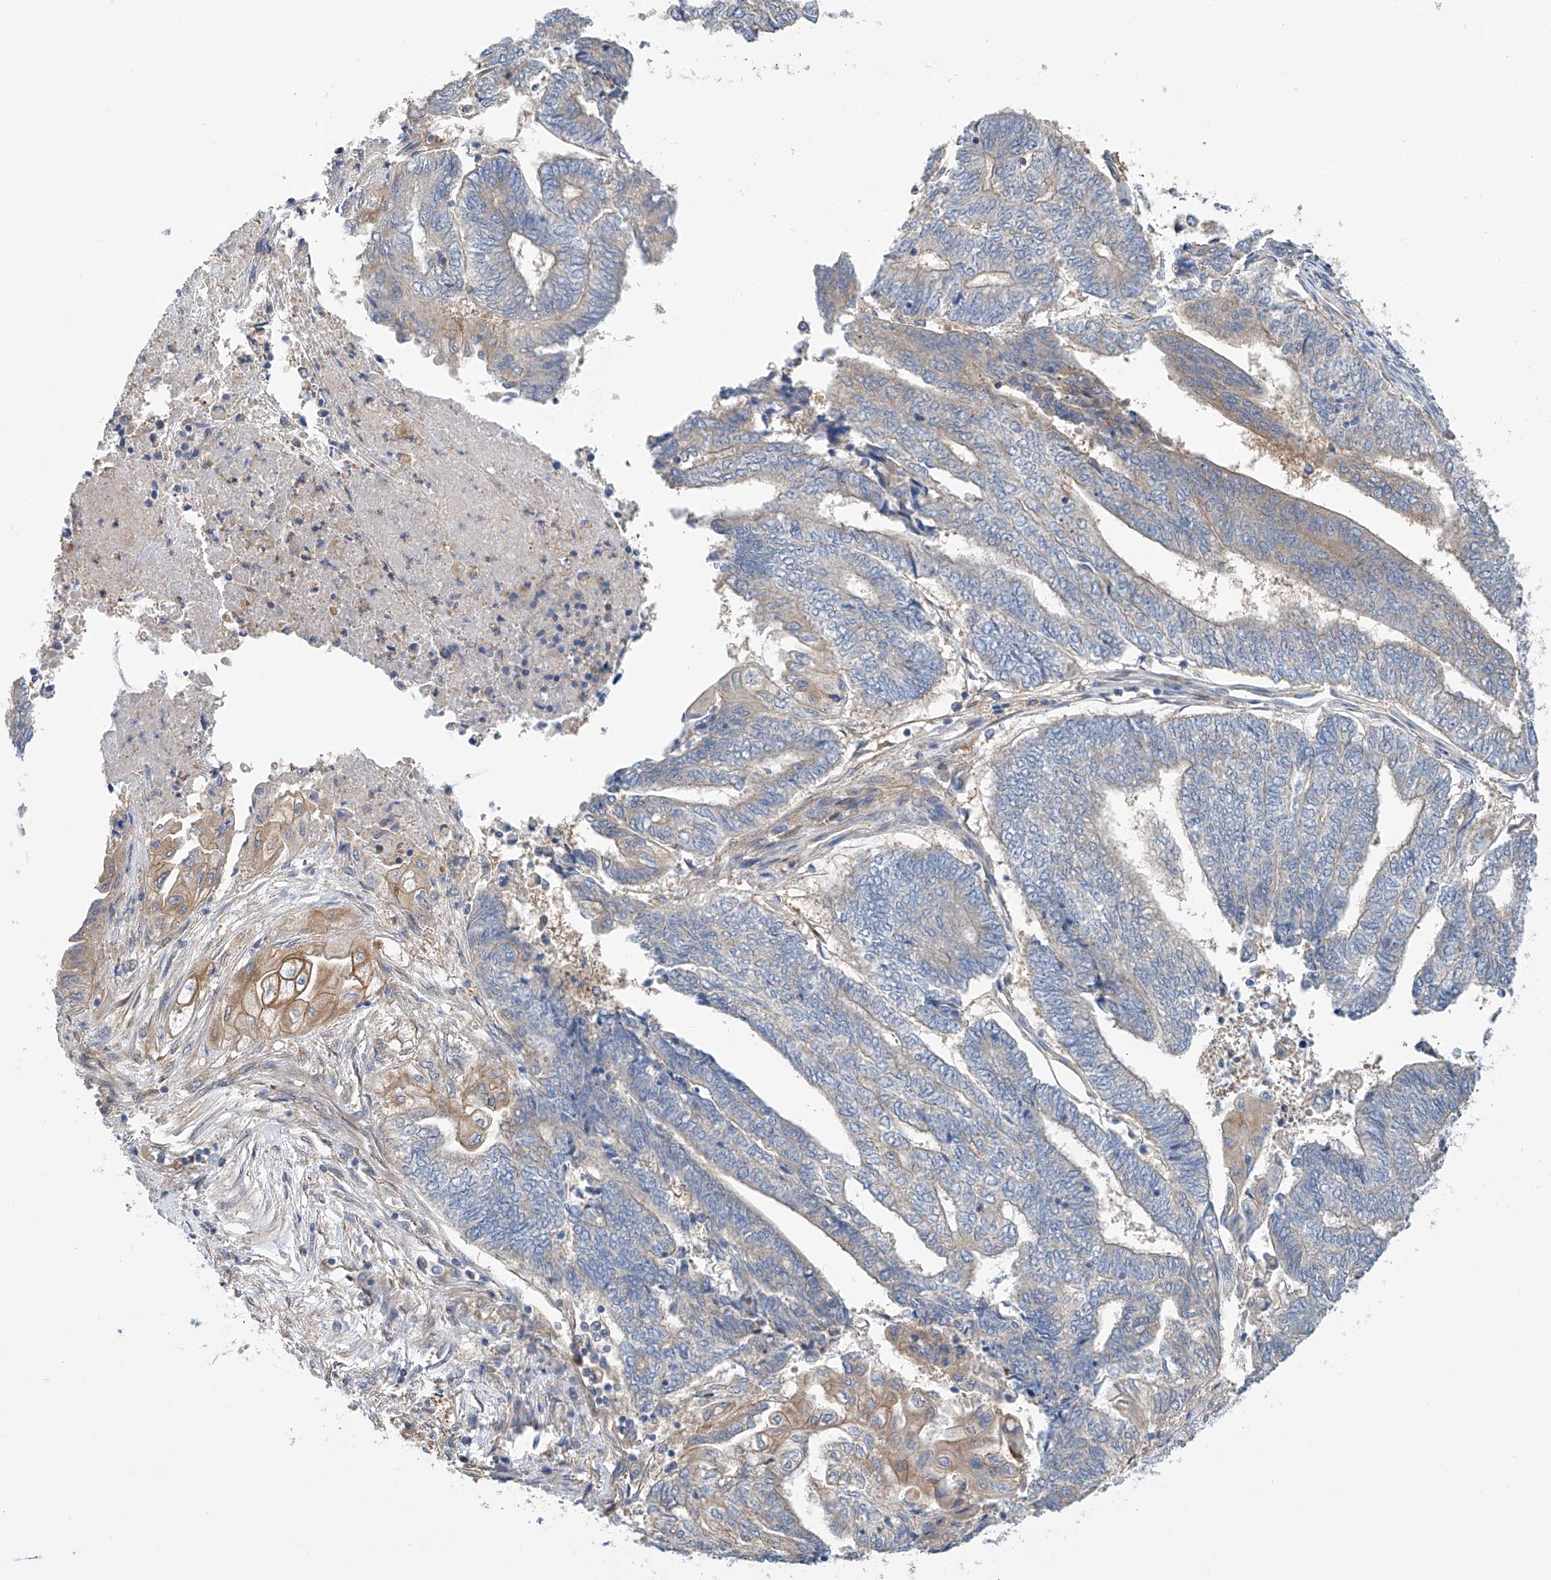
{"staining": {"intensity": "weak", "quantity": "<25%", "location": "cytoplasmic/membranous"}, "tissue": "endometrial cancer", "cell_type": "Tumor cells", "image_type": "cancer", "snomed": [{"axis": "morphology", "description": "Adenocarcinoma, NOS"}, {"axis": "topography", "description": "Uterus"}, {"axis": "topography", "description": "Endometrium"}], "caption": "Immunohistochemistry of human endometrial cancer demonstrates no expression in tumor cells. Nuclei are stained in blue.", "gene": "SLC22A7", "patient": {"sex": "female", "age": 70}}